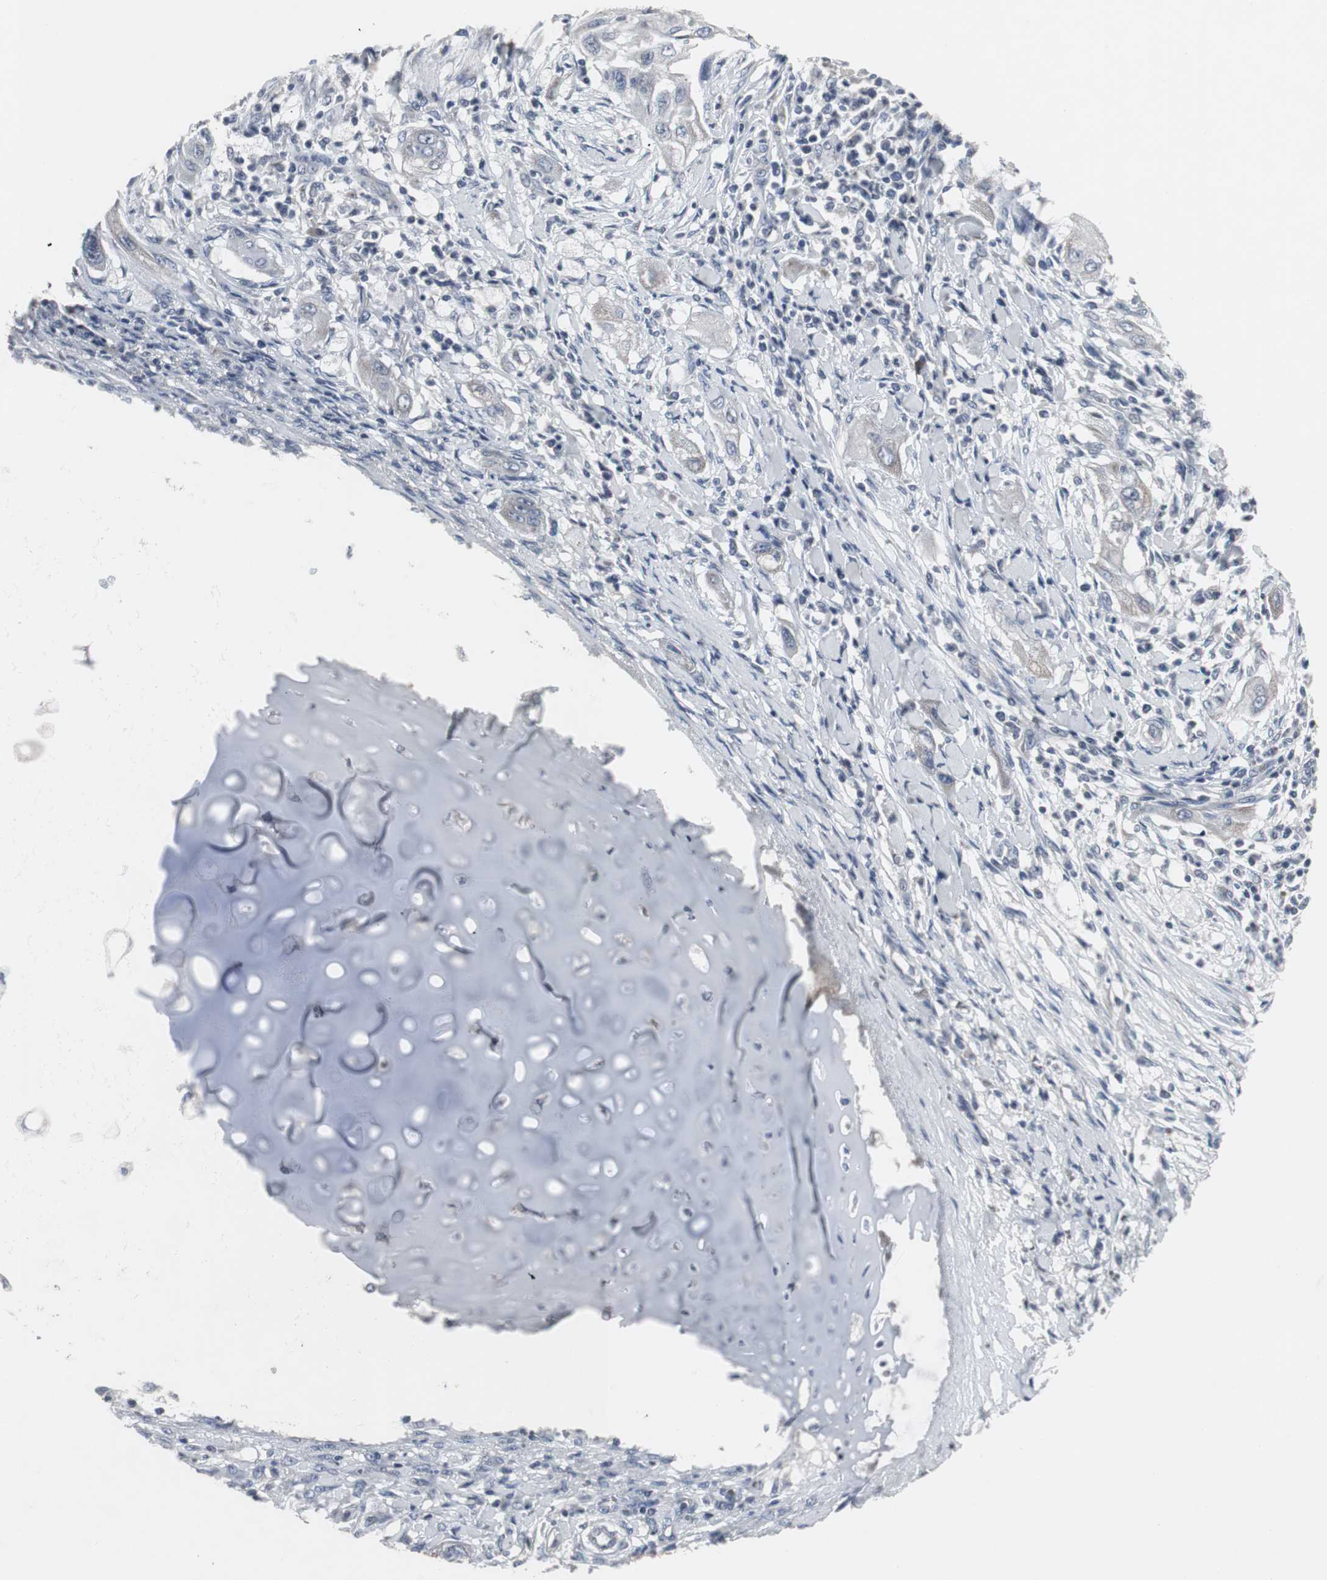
{"staining": {"intensity": "negative", "quantity": "none", "location": "none"}, "tissue": "lung cancer", "cell_type": "Tumor cells", "image_type": "cancer", "snomed": [{"axis": "morphology", "description": "Squamous cell carcinoma, NOS"}, {"axis": "topography", "description": "Lung"}], "caption": "Human lung cancer stained for a protein using immunohistochemistry (IHC) demonstrates no positivity in tumor cells.", "gene": "ACAA1", "patient": {"sex": "female", "age": 47}}